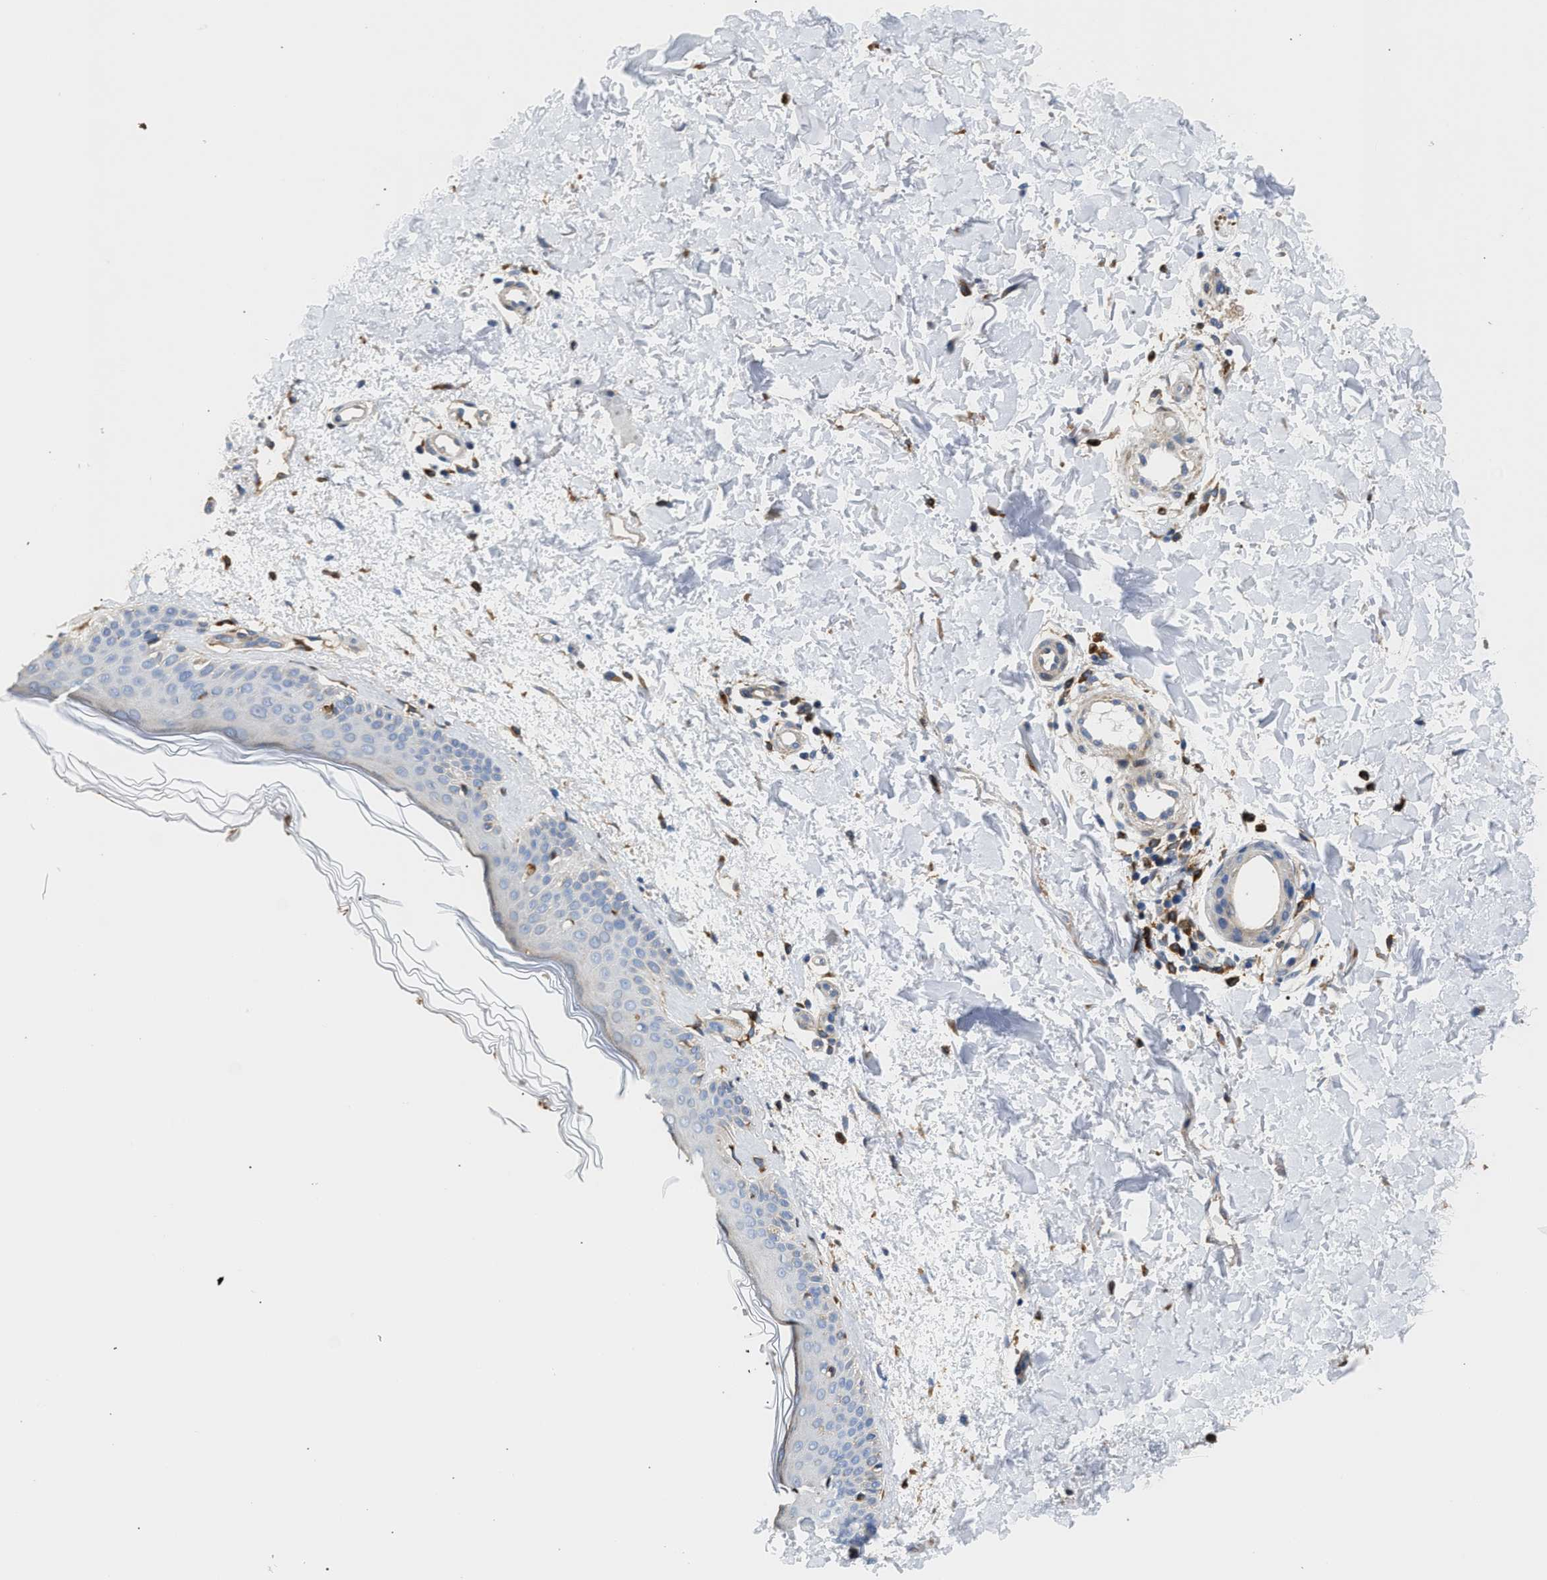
{"staining": {"intensity": "moderate", "quantity": ">75%", "location": "cytoplasmic/membranous"}, "tissue": "skin", "cell_type": "Fibroblasts", "image_type": "normal", "snomed": [{"axis": "morphology", "description": "Normal tissue, NOS"}, {"axis": "morphology", "description": "Malignant melanoma, NOS"}, {"axis": "topography", "description": "Skin"}], "caption": "DAB immunohistochemical staining of normal skin shows moderate cytoplasmic/membranous protein staining in approximately >75% of fibroblasts.", "gene": "RAB31", "patient": {"sex": "male", "age": 83}}